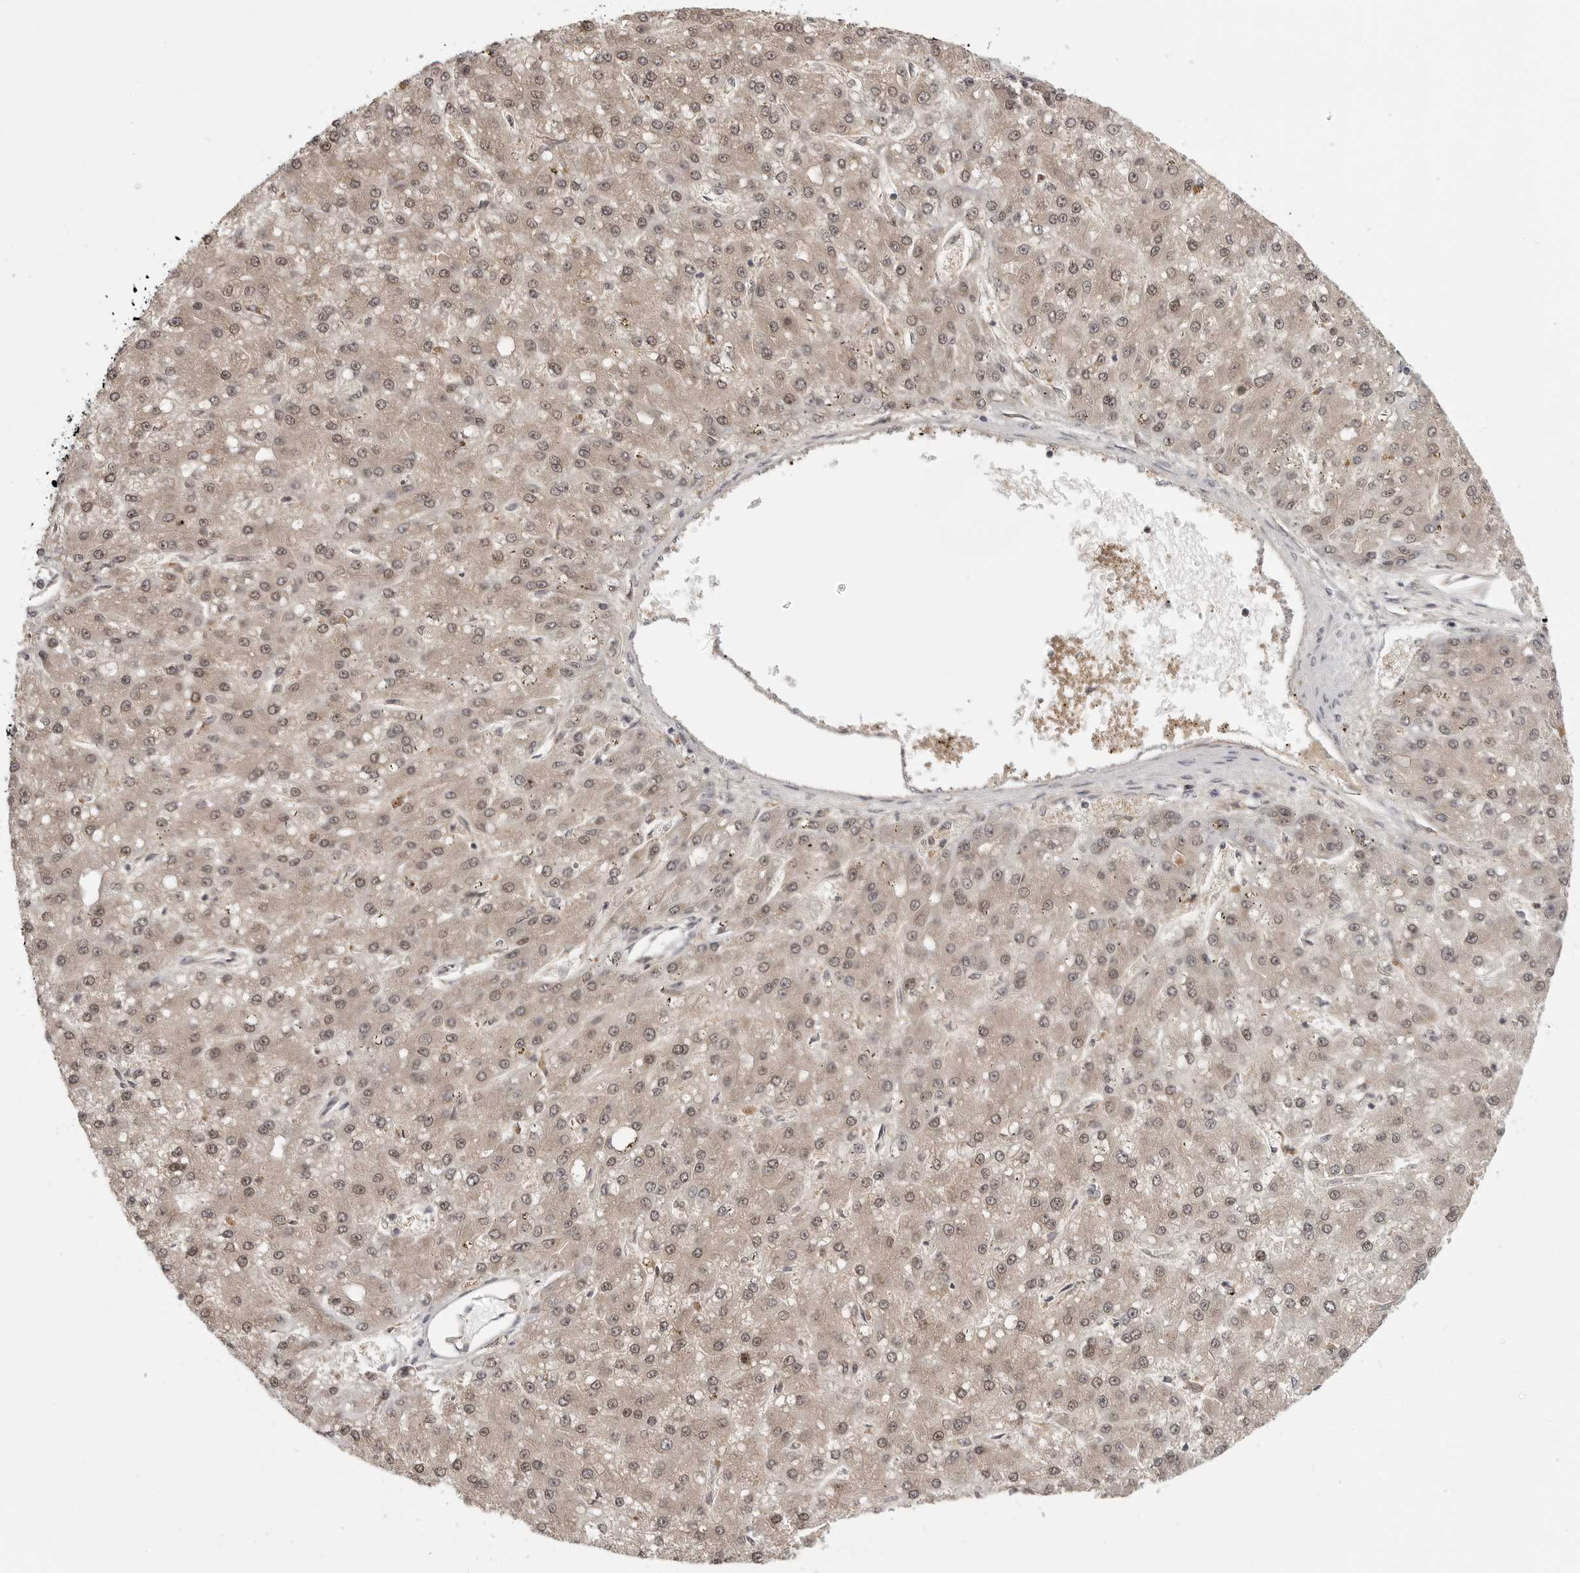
{"staining": {"intensity": "weak", "quantity": ">75%", "location": "cytoplasmic/membranous,nuclear"}, "tissue": "liver cancer", "cell_type": "Tumor cells", "image_type": "cancer", "snomed": [{"axis": "morphology", "description": "Carcinoma, Hepatocellular, NOS"}, {"axis": "topography", "description": "Liver"}], "caption": "A brown stain highlights weak cytoplasmic/membranous and nuclear positivity of a protein in human liver cancer tumor cells.", "gene": "PRDM10", "patient": {"sex": "male", "age": 67}}